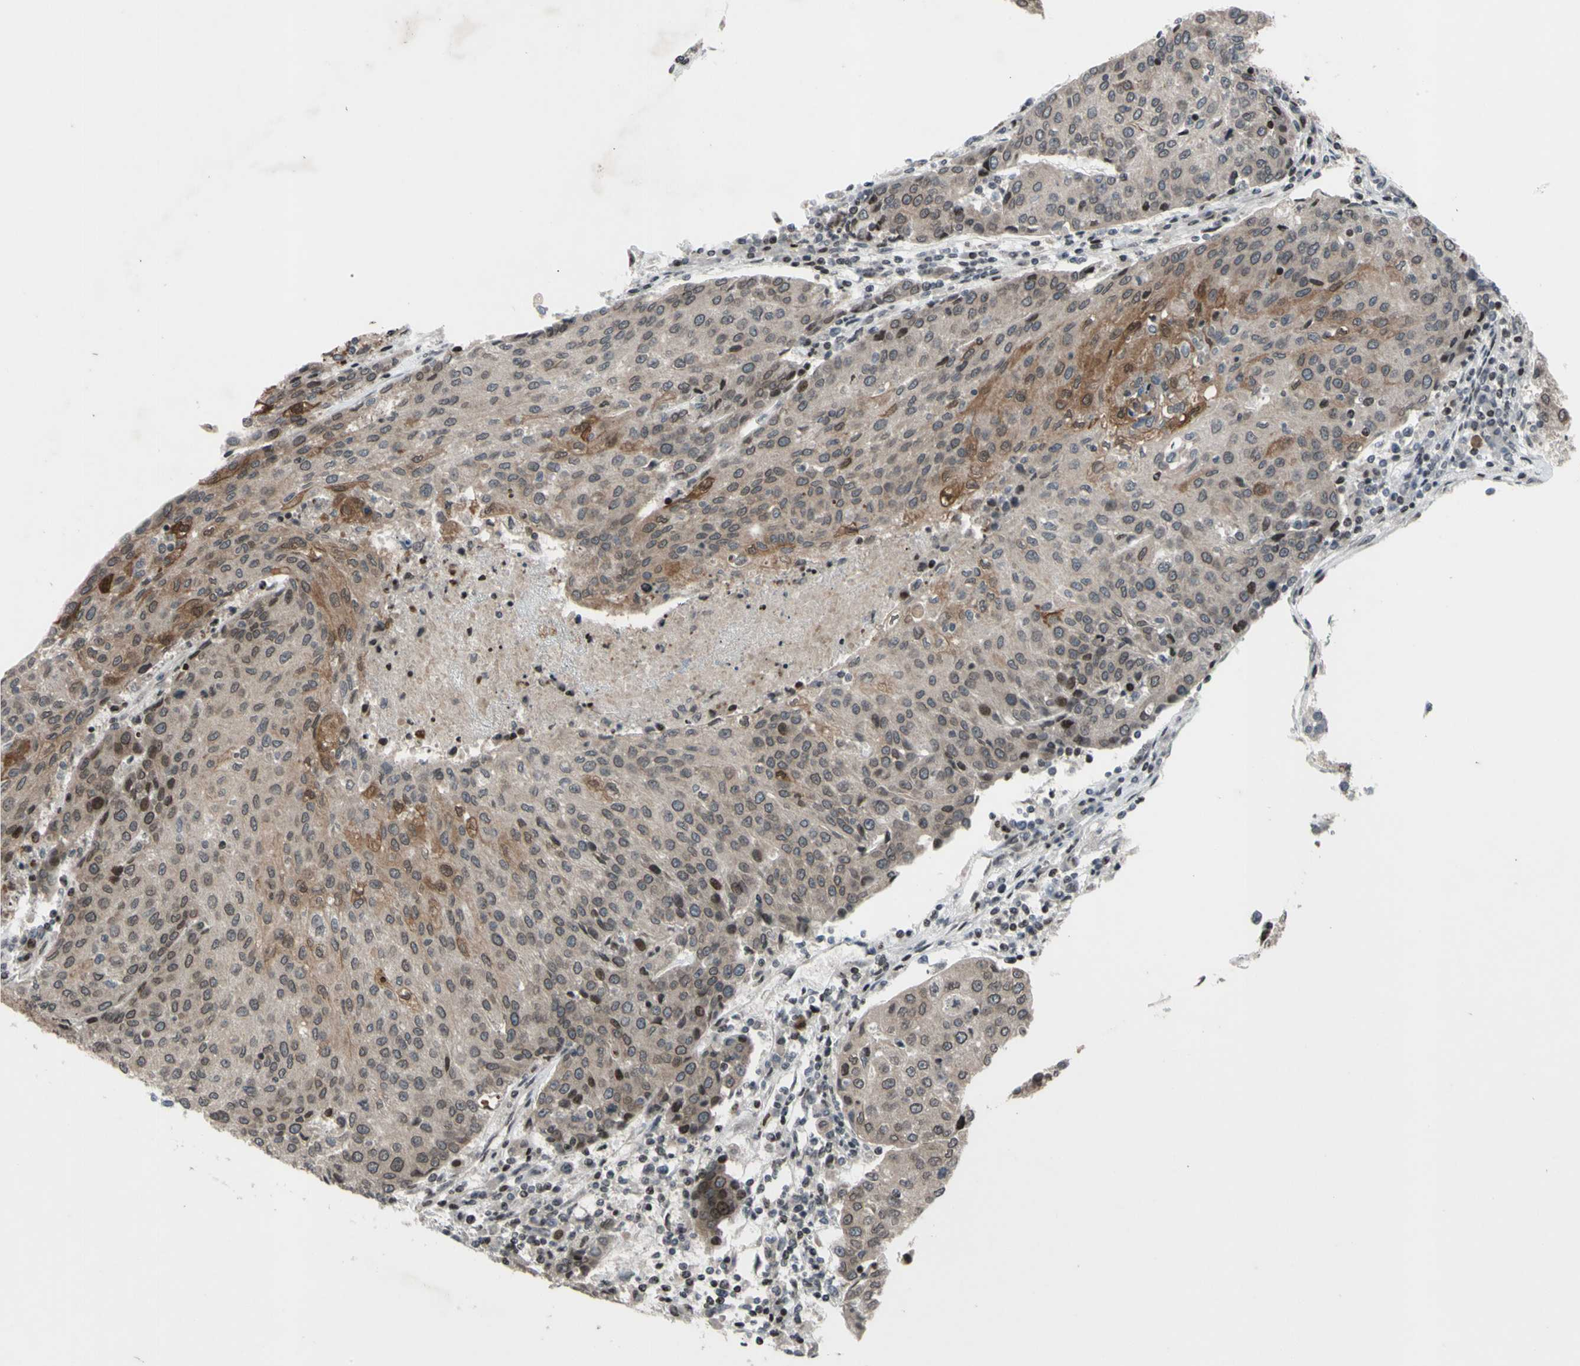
{"staining": {"intensity": "weak", "quantity": ">75%", "location": "cytoplasmic/membranous"}, "tissue": "urothelial cancer", "cell_type": "Tumor cells", "image_type": "cancer", "snomed": [{"axis": "morphology", "description": "Urothelial carcinoma, High grade"}, {"axis": "topography", "description": "Urinary bladder"}], "caption": "The image reveals a brown stain indicating the presence of a protein in the cytoplasmic/membranous of tumor cells in urothelial cancer. (DAB IHC with brightfield microscopy, high magnification).", "gene": "XPO1", "patient": {"sex": "female", "age": 85}}